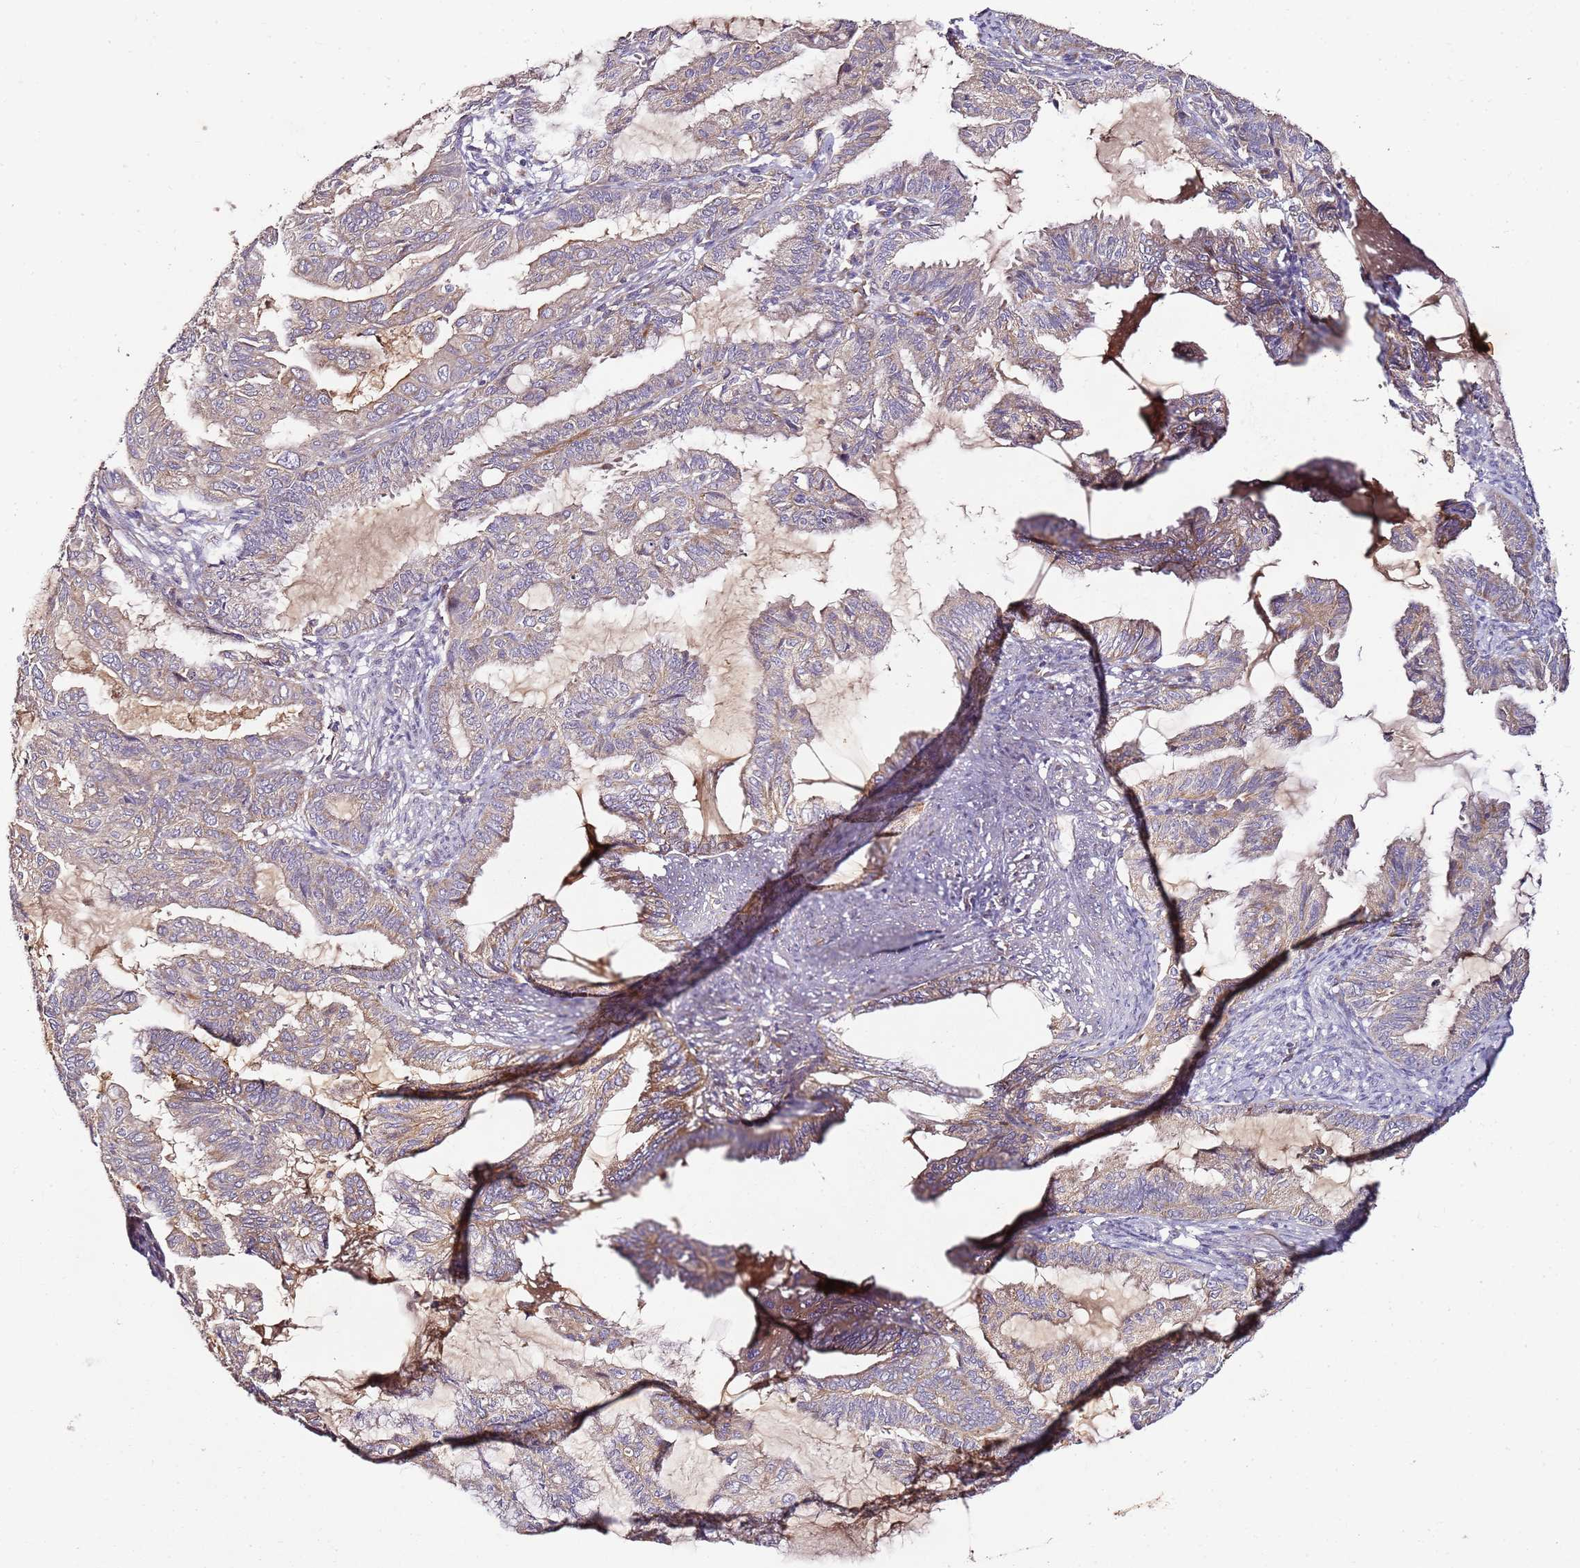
{"staining": {"intensity": "moderate", "quantity": "<25%", "location": "cytoplasmic/membranous"}, "tissue": "endometrial cancer", "cell_type": "Tumor cells", "image_type": "cancer", "snomed": [{"axis": "morphology", "description": "Adenocarcinoma, NOS"}, {"axis": "topography", "description": "Endometrium"}], "caption": "Endometrial cancer was stained to show a protein in brown. There is low levels of moderate cytoplasmic/membranous staining in approximately <25% of tumor cells. (DAB (3,3'-diaminobenzidine) IHC, brown staining for protein, blue staining for nuclei).", "gene": "KRTAP21-3", "patient": {"sex": "female", "age": 86}}